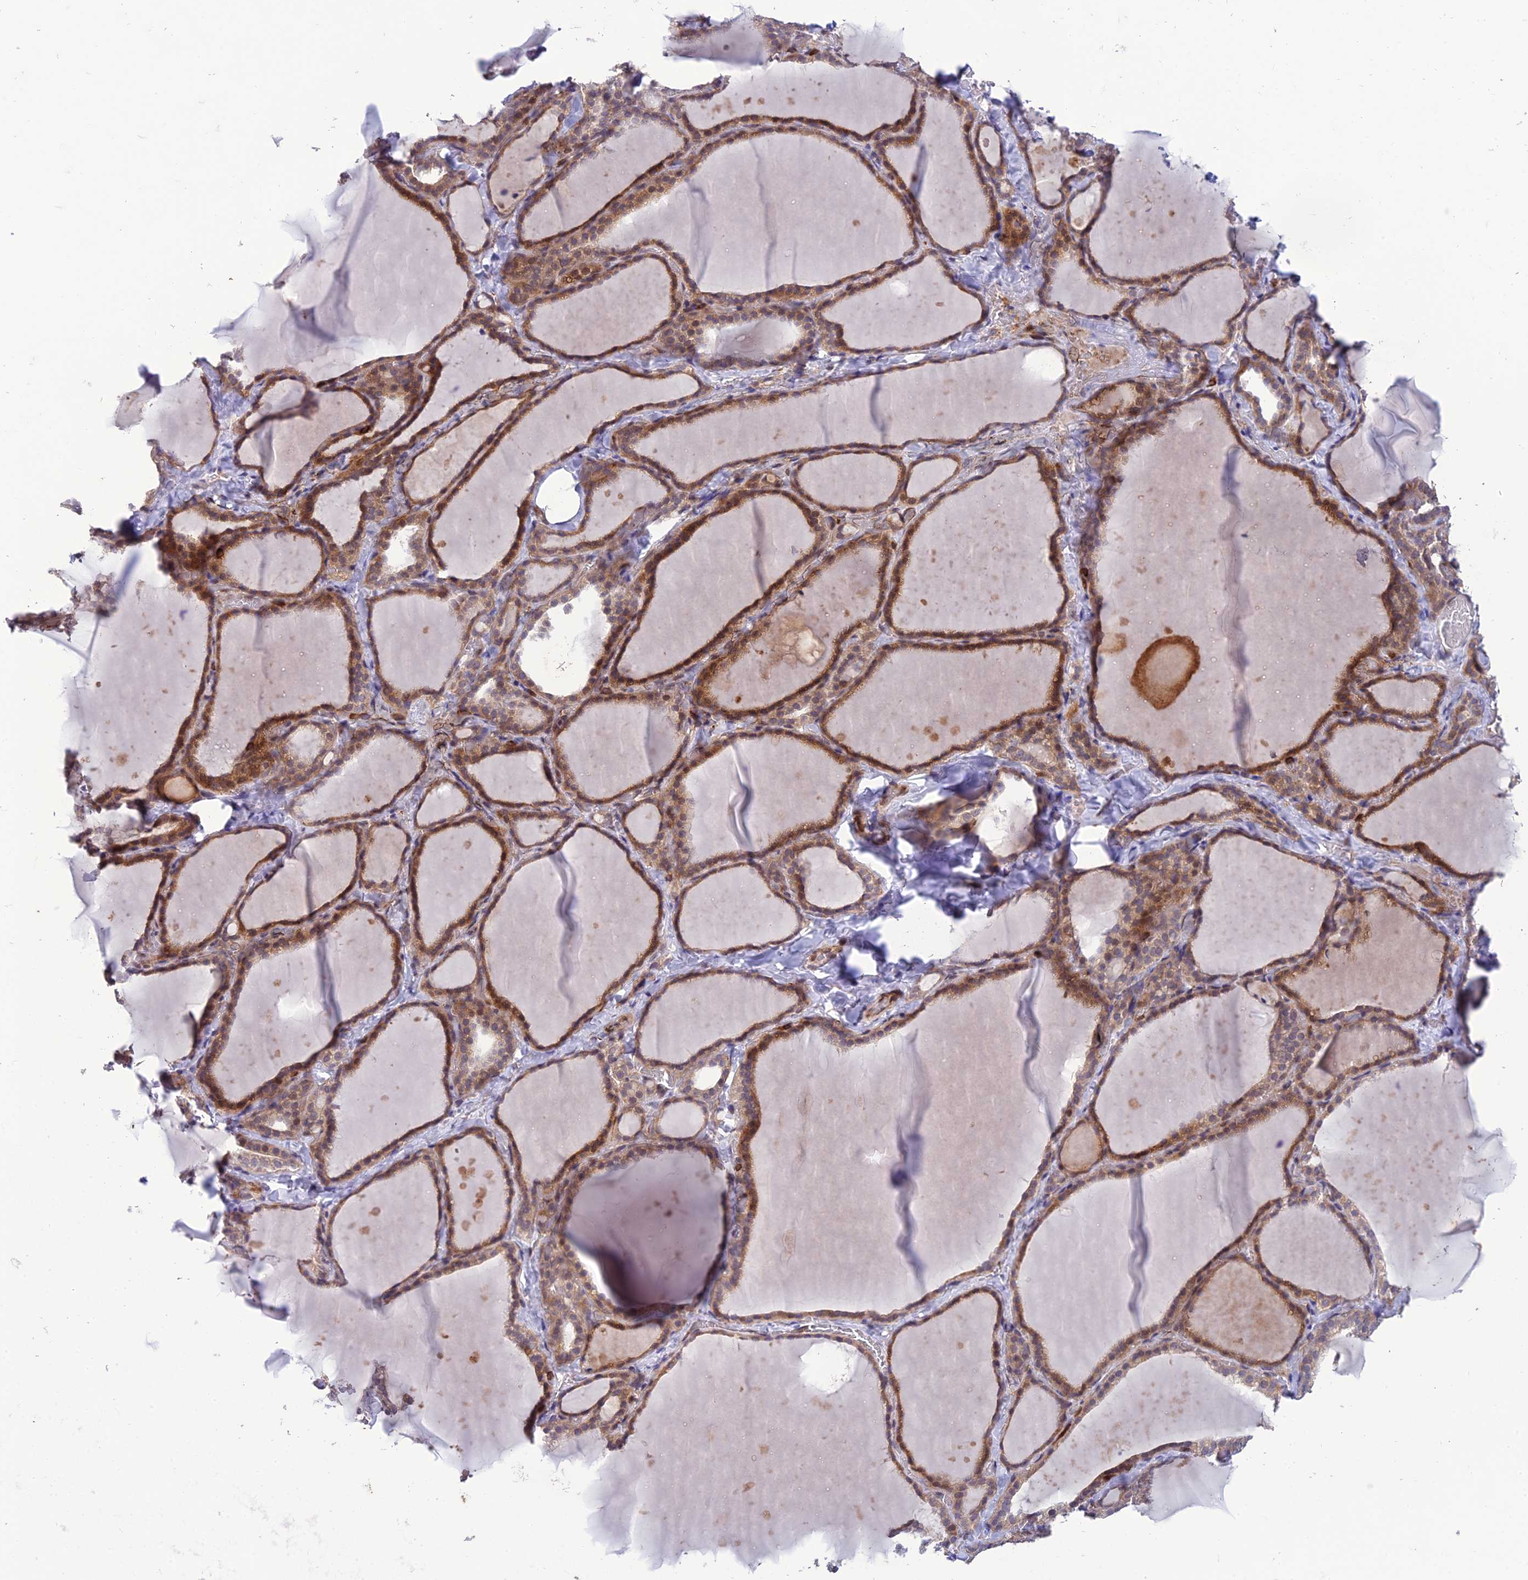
{"staining": {"intensity": "moderate", "quantity": ">75%", "location": "cytoplasmic/membranous,nuclear"}, "tissue": "thyroid gland", "cell_type": "Glandular cells", "image_type": "normal", "snomed": [{"axis": "morphology", "description": "Normal tissue, NOS"}, {"axis": "topography", "description": "Thyroid gland"}], "caption": "Immunohistochemistry (IHC) photomicrograph of normal thyroid gland stained for a protein (brown), which shows medium levels of moderate cytoplasmic/membranous,nuclear positivity in approximately >75% of glandular cells.", "gene": "FAM76A", "patient": {"sex": "female", "age": 22}}